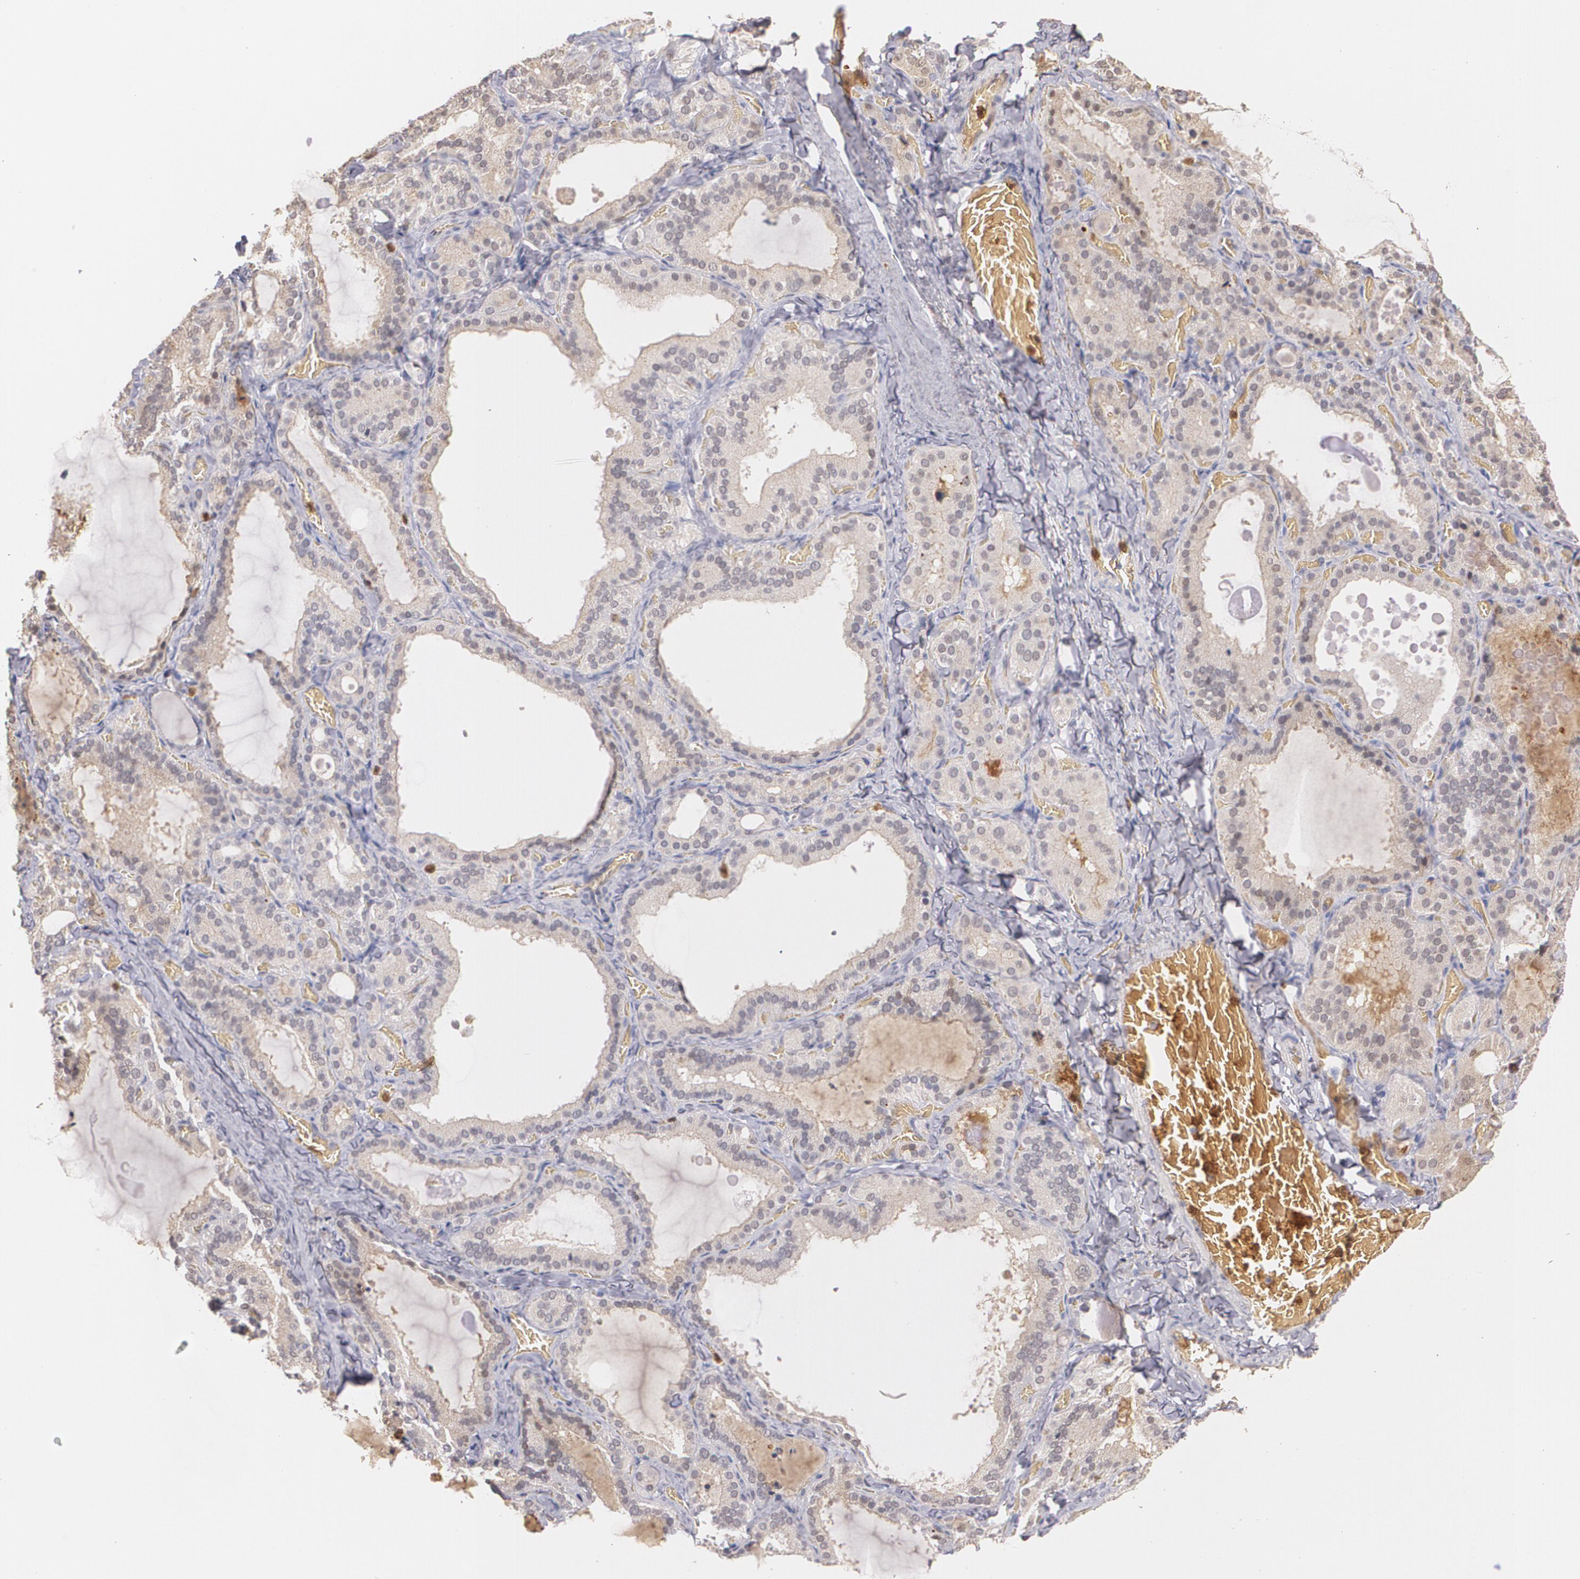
{"staining": {"intensity": "weak", "quantity": ">75%", "location": "cytoplasmic/membranous"}, "tissue": "thyroid gland", "cell_type": "Glandular cells", "image_type": "normal", "snomed": [{"axis": "morphology", "description": "Normal tissue, NOS"}, {"axis": "topography", "description": "Thyroid gland"}], "caption": "Immunohistochemical staining of unremarkable human thyroid gland reveals >75% levels of weak cytoplasmic/membranous protein expression in about >75% of glandular cells.", "gene": "PTS", "patient": {"sex": "female", "age": 33}}